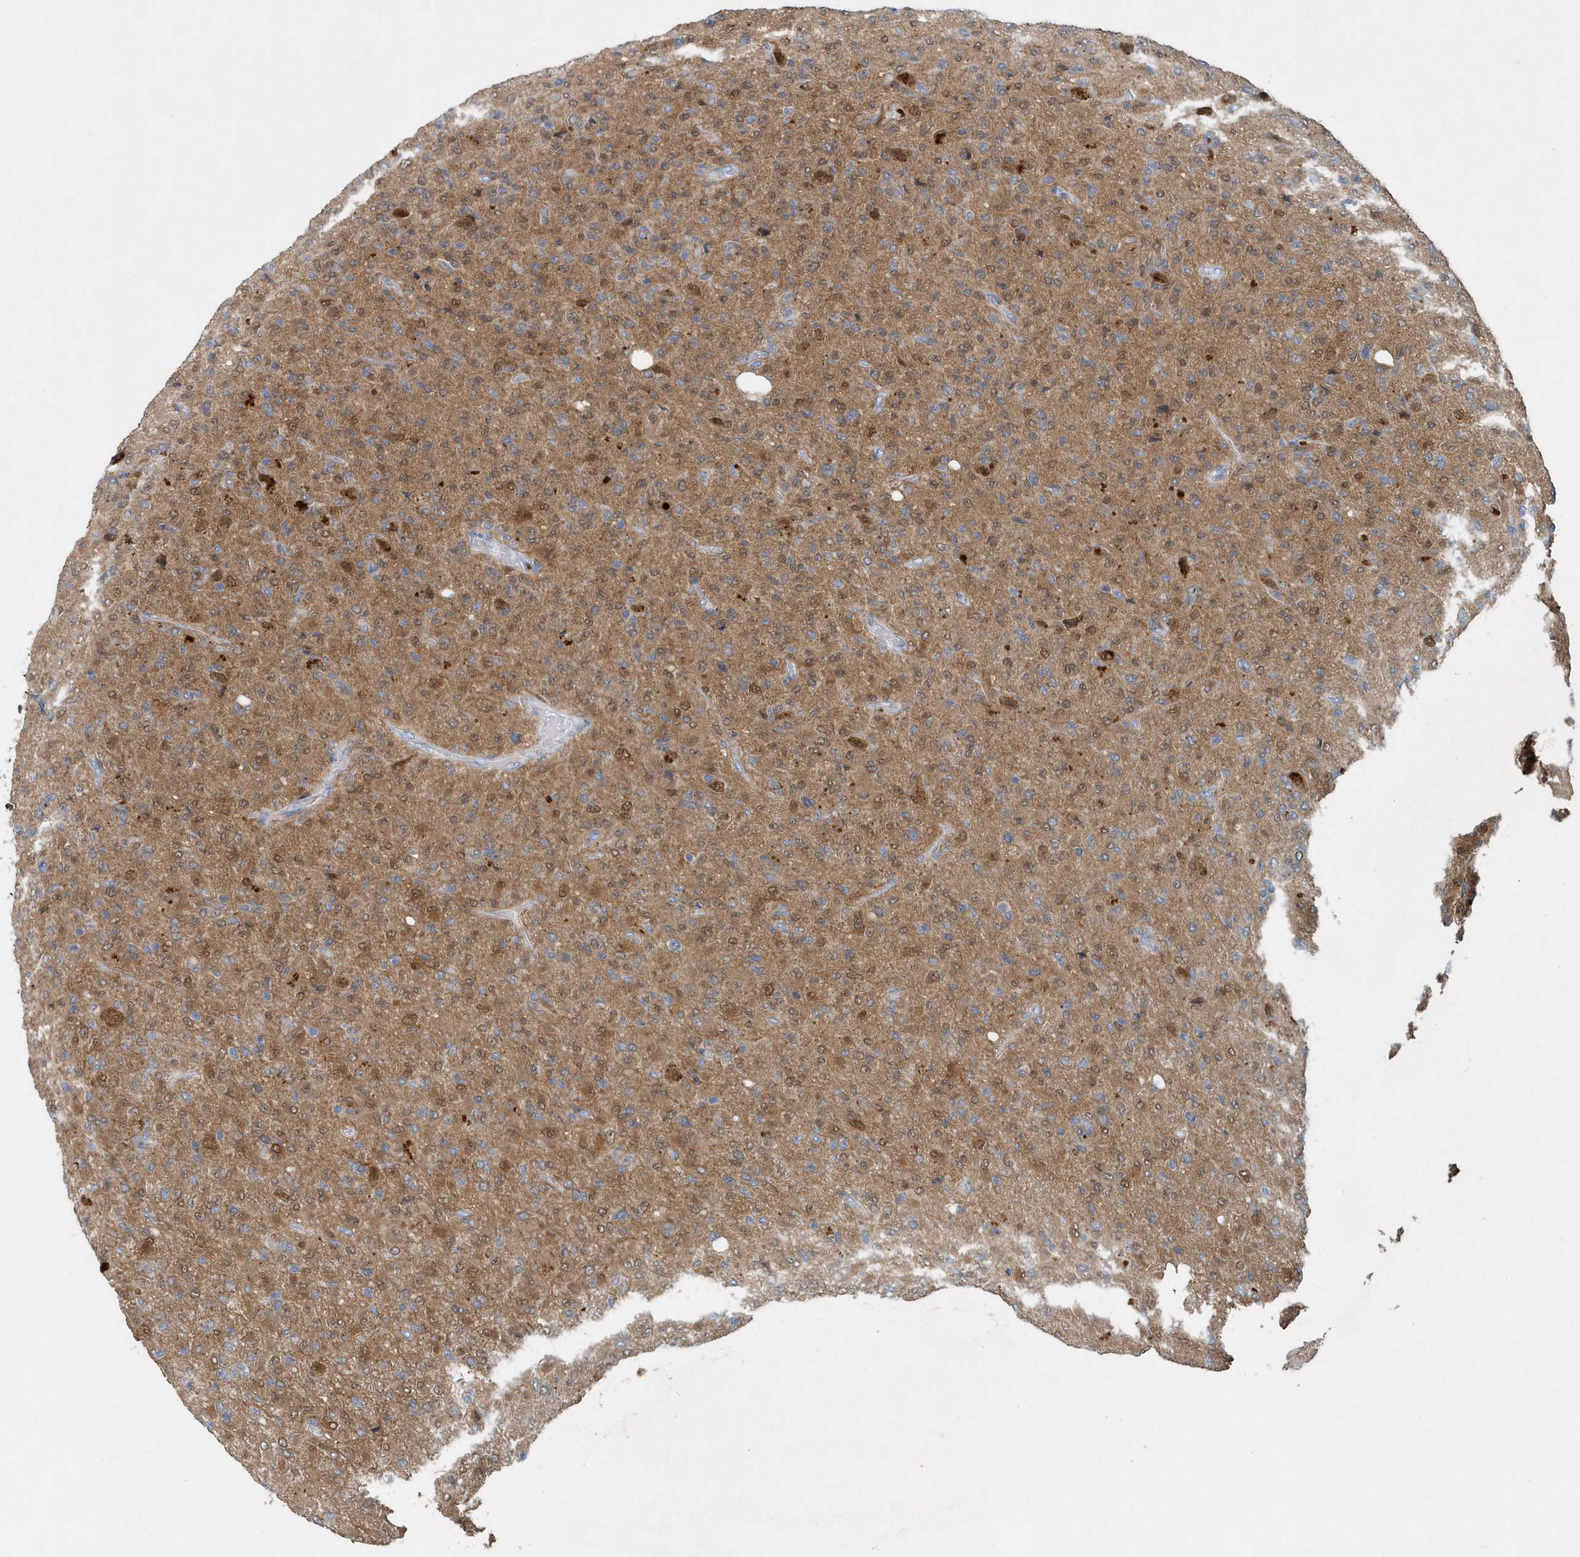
{"staining": {"intensity": "moderate", "quantity": "25%-75%", "location": "cytoplasmic/membranous,nuclear"}, "tissue": "glioma", "cell_type": "Tumor cells", "image_type": "cancer", "snomed": [{"axis": "morphology", "description": "Glioma, malignant, High grade"}, {"axis": "topography", "description": "Brain"}], "caption": "Glioma tissue shows moderate cytoplasmic/membranous and nuclear staining in about 25%-75% of tumor cells, visualized by immunohistochemistry. (Brightfield microscopy of DAB IHC at high magnification).", "gene": "PFN2", "patient": {"sex": "female", "age": 57}}